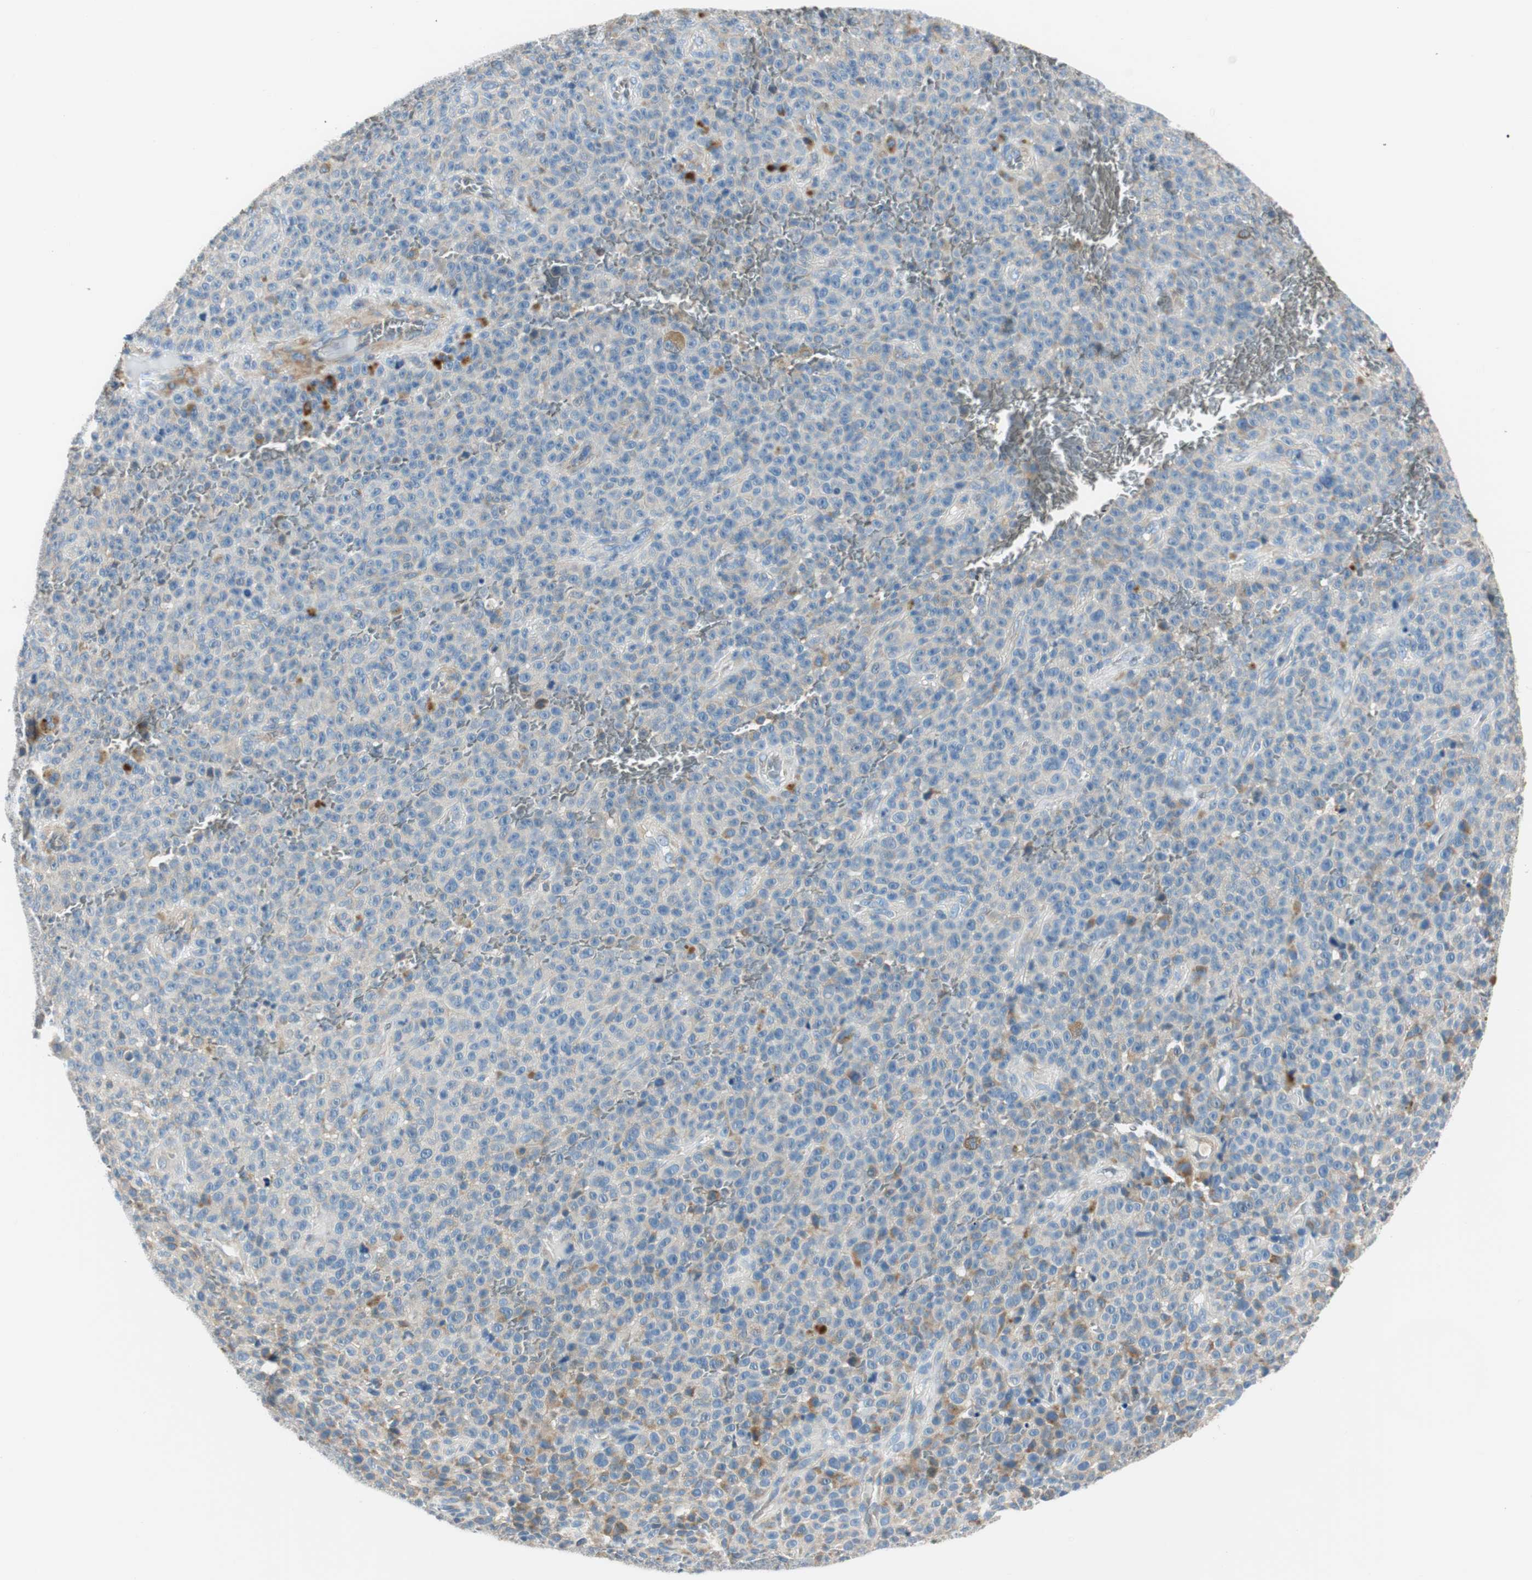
{"staining": {"intensity": "weak", "quantity": "<25%", "location": "cytoplasmic/membranous"}, "tissue": "melanoma", "cell_type": "Tumor cells", "image_type": "cancer", "snomed": [{"axis": "morphology", "description": "Malignant melanoma, NOS"}, {"axis": "topography", "description": "Skin"}], "caption": "This is a image of immunohistochemistry (IHC) staining of malignant melanoma, which shows no expression in tumor cells.", "gene": "RORB", "patient": {"sex": "female", "age": 82}}